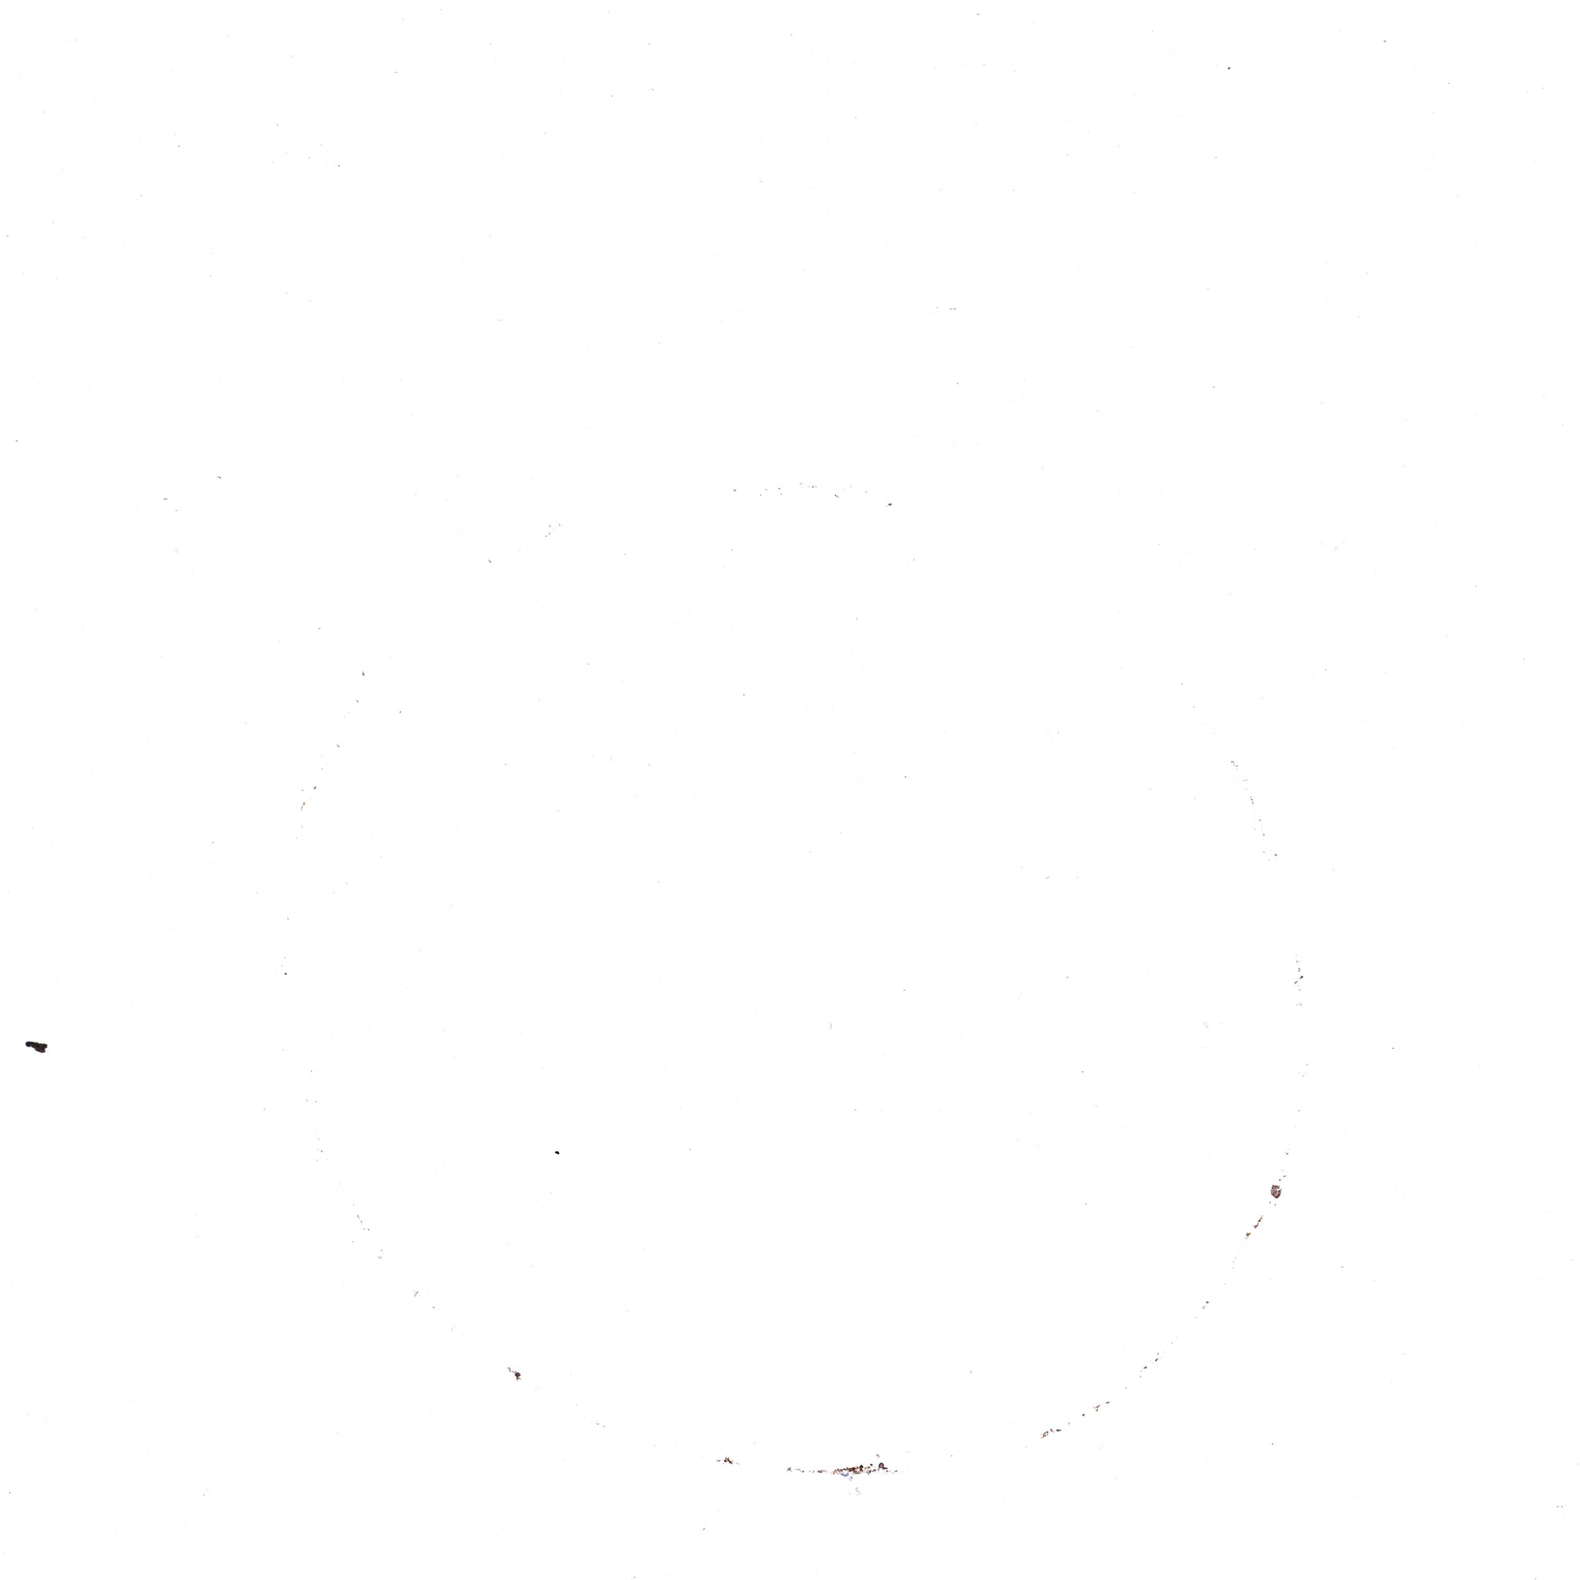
{"staining": {"intensity": "moderate", "quantity": ">75%", "location": "cytoplasmic/membranous"}, "tissue": "gallbladder", "cell_type": "Glandular cells", "image_type": "normal", "snomed": [{"axis": "morphology", "description": "Normal tissue, NOS"}, {"axis": "topography", "description": "Gallbladder"}], "caption": "Brown immunohistochemical staining in benign human gallbladder exhibits moderate cytoplasmic/membranous positivity in approximately >75% of glandular cells. (DAB (3,3'-diaminobenzidine) IHC, brown staining for protein, blue staining for nuclei).", "gene": "RASSF1", "patient": {"sex": "male", "age": 55}}